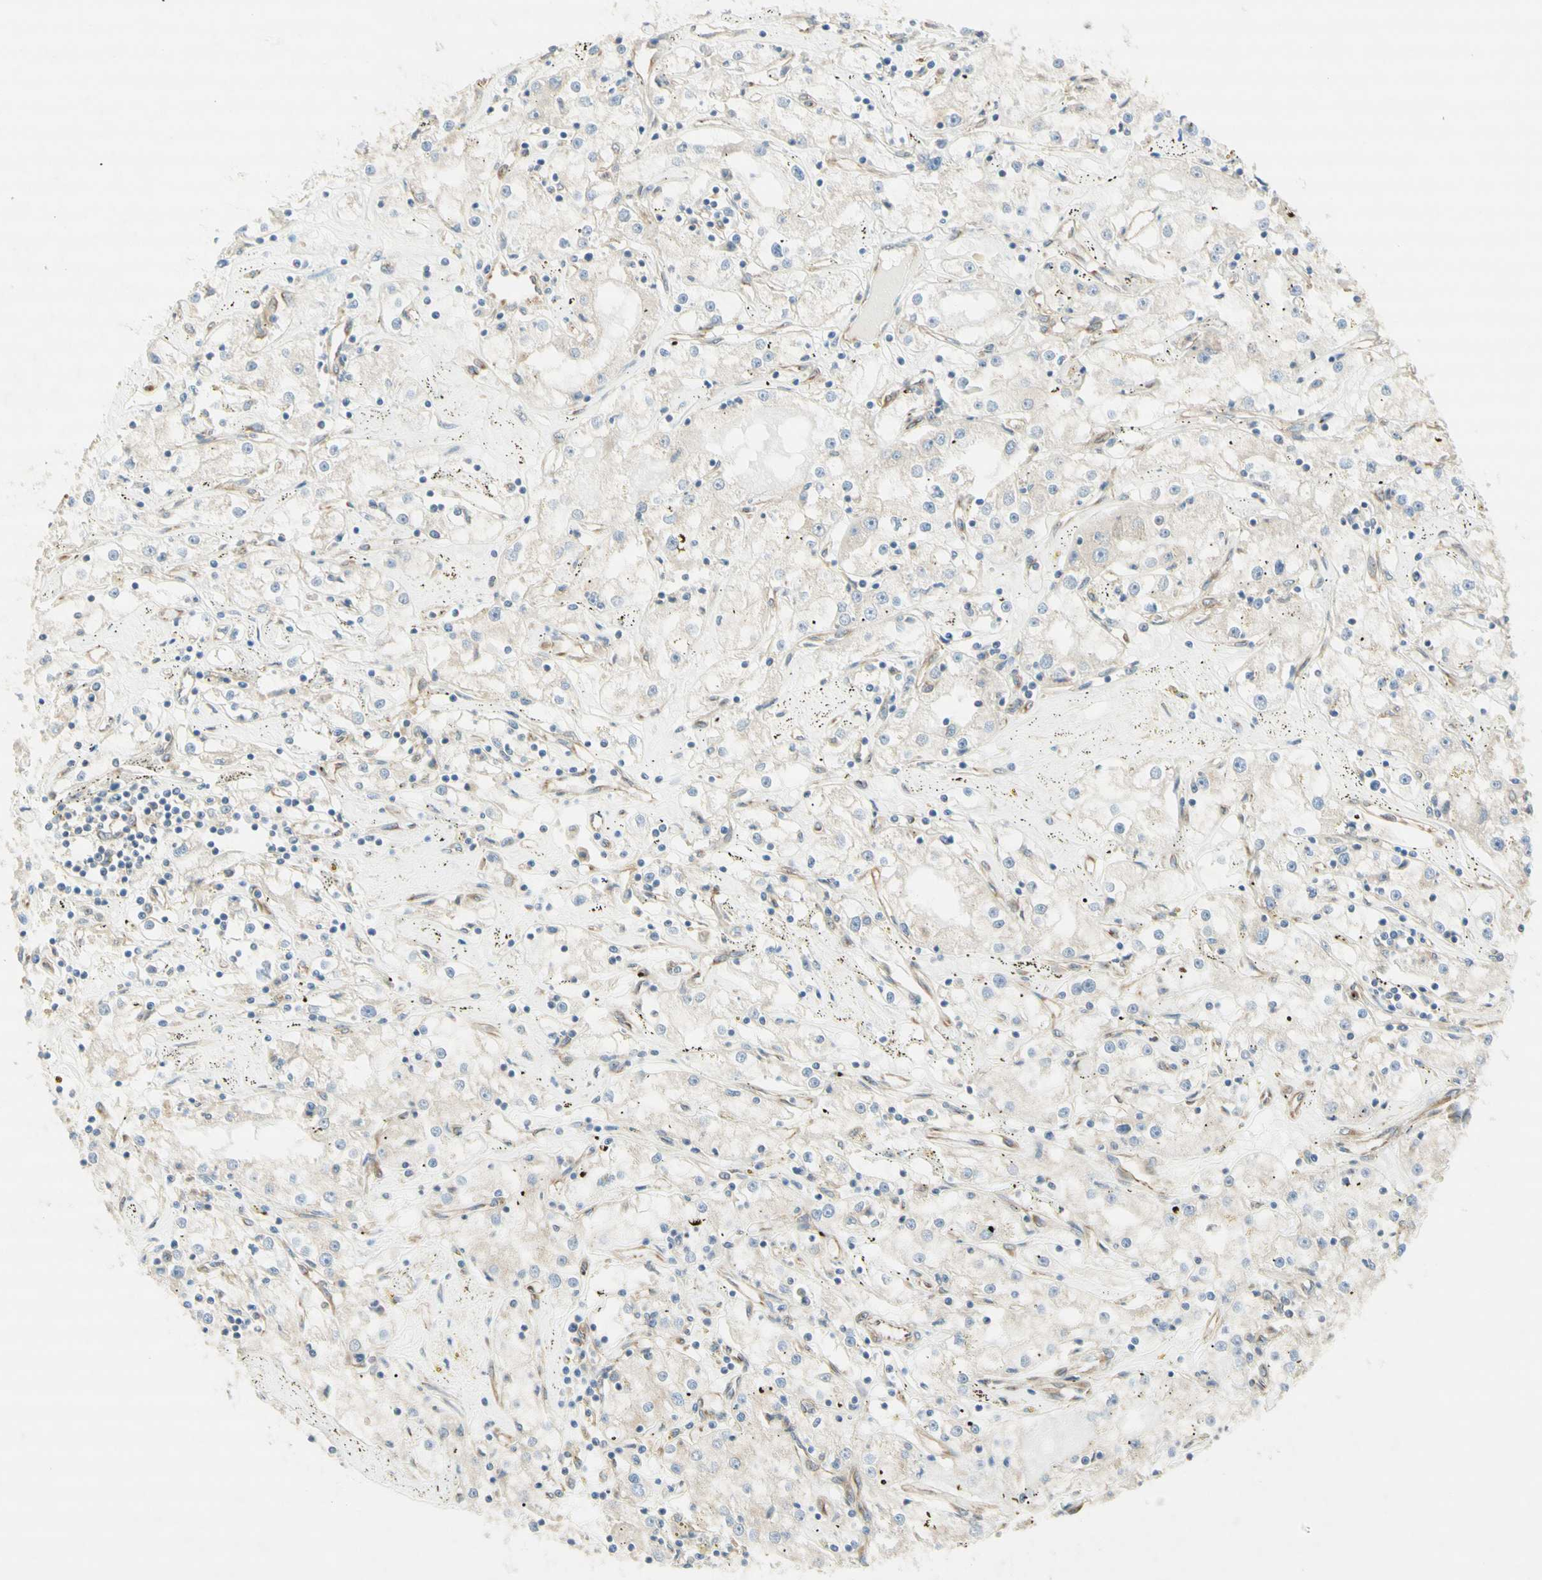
{"staining": {"intensity": "negative", "quantity": "none", "location": "none"}, "tissue": "renal cancer", "cell_type": "Tumor cells", "image_type": "cancer", "snomed": [{"axis": "morphology", "description": "Adenocarcinoma, NOS"}, {"axis": "topography", "description": "Kidney"}], "caption": "High magnification brightfield microscopy of renal cancer (adenocarcinoma) stained with DAB (brown) and counterstained with hematoxylin (blue): tumor cells show no significant staining.", "gene": "DYNC1H1", "patient": {"sex": "male", "age": 56}}